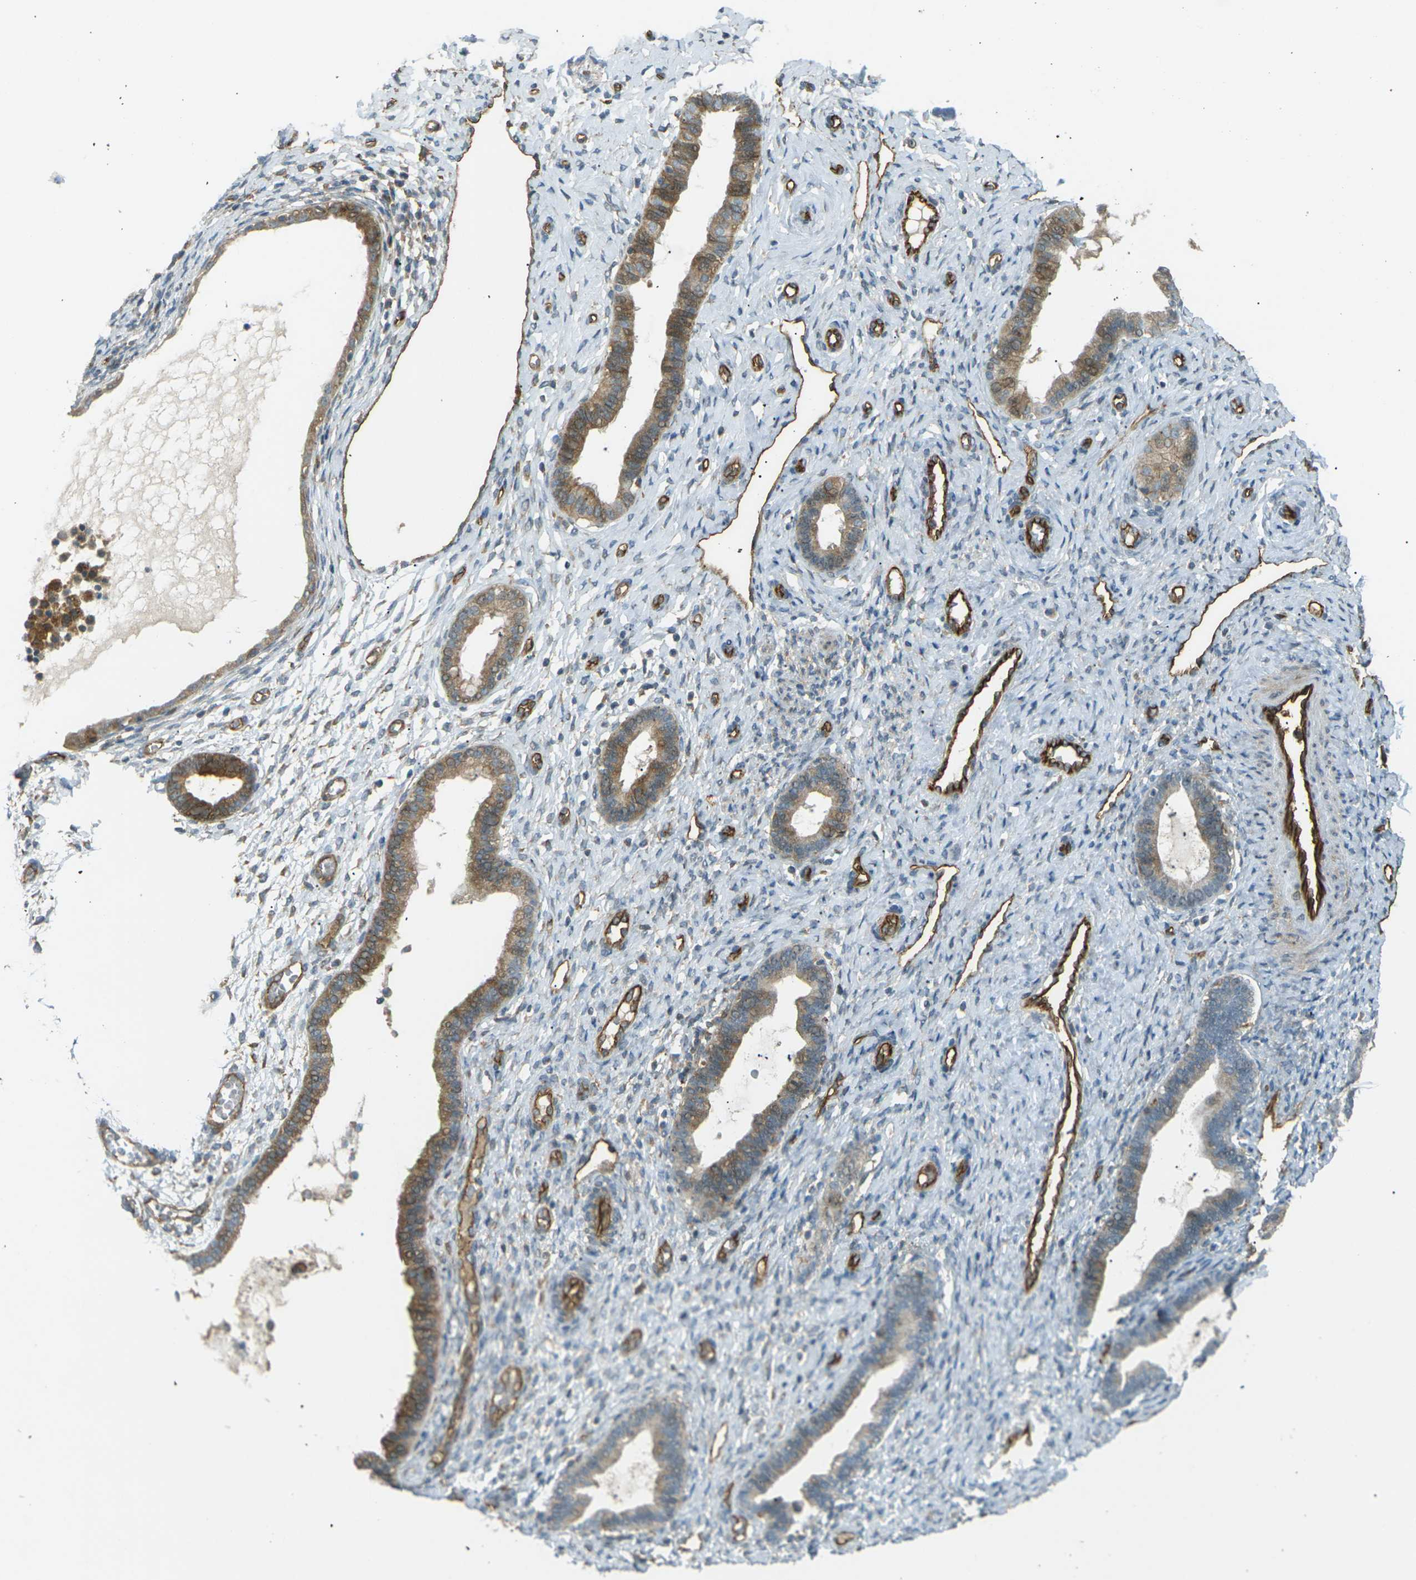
{"staining": {"intensity": "moderate", "quantity": "<25%", "location": "cytoplasmic/membranous"}, "tissue": "endometrium", "cell_type": "Cells in endometrial stroma", "image_type": "normal", "snomed": [{"axis": "morphology", "description": "Normal tissue, NOS"}, {"axis": "topography", "description": "Endometrium"}], "caption": "High-power microscopy captured an immunohistochemistry (IHC) photomicrograph of unremarkable endometrium, revealing moderate cytoplasmic/membranous staining in about <25% of cells in endometrial stroma. (DAB IHC with brightfield microscopy, high magnification).", "gene": "S1PR1", "patient": {"sex": "female", "age": 61}}